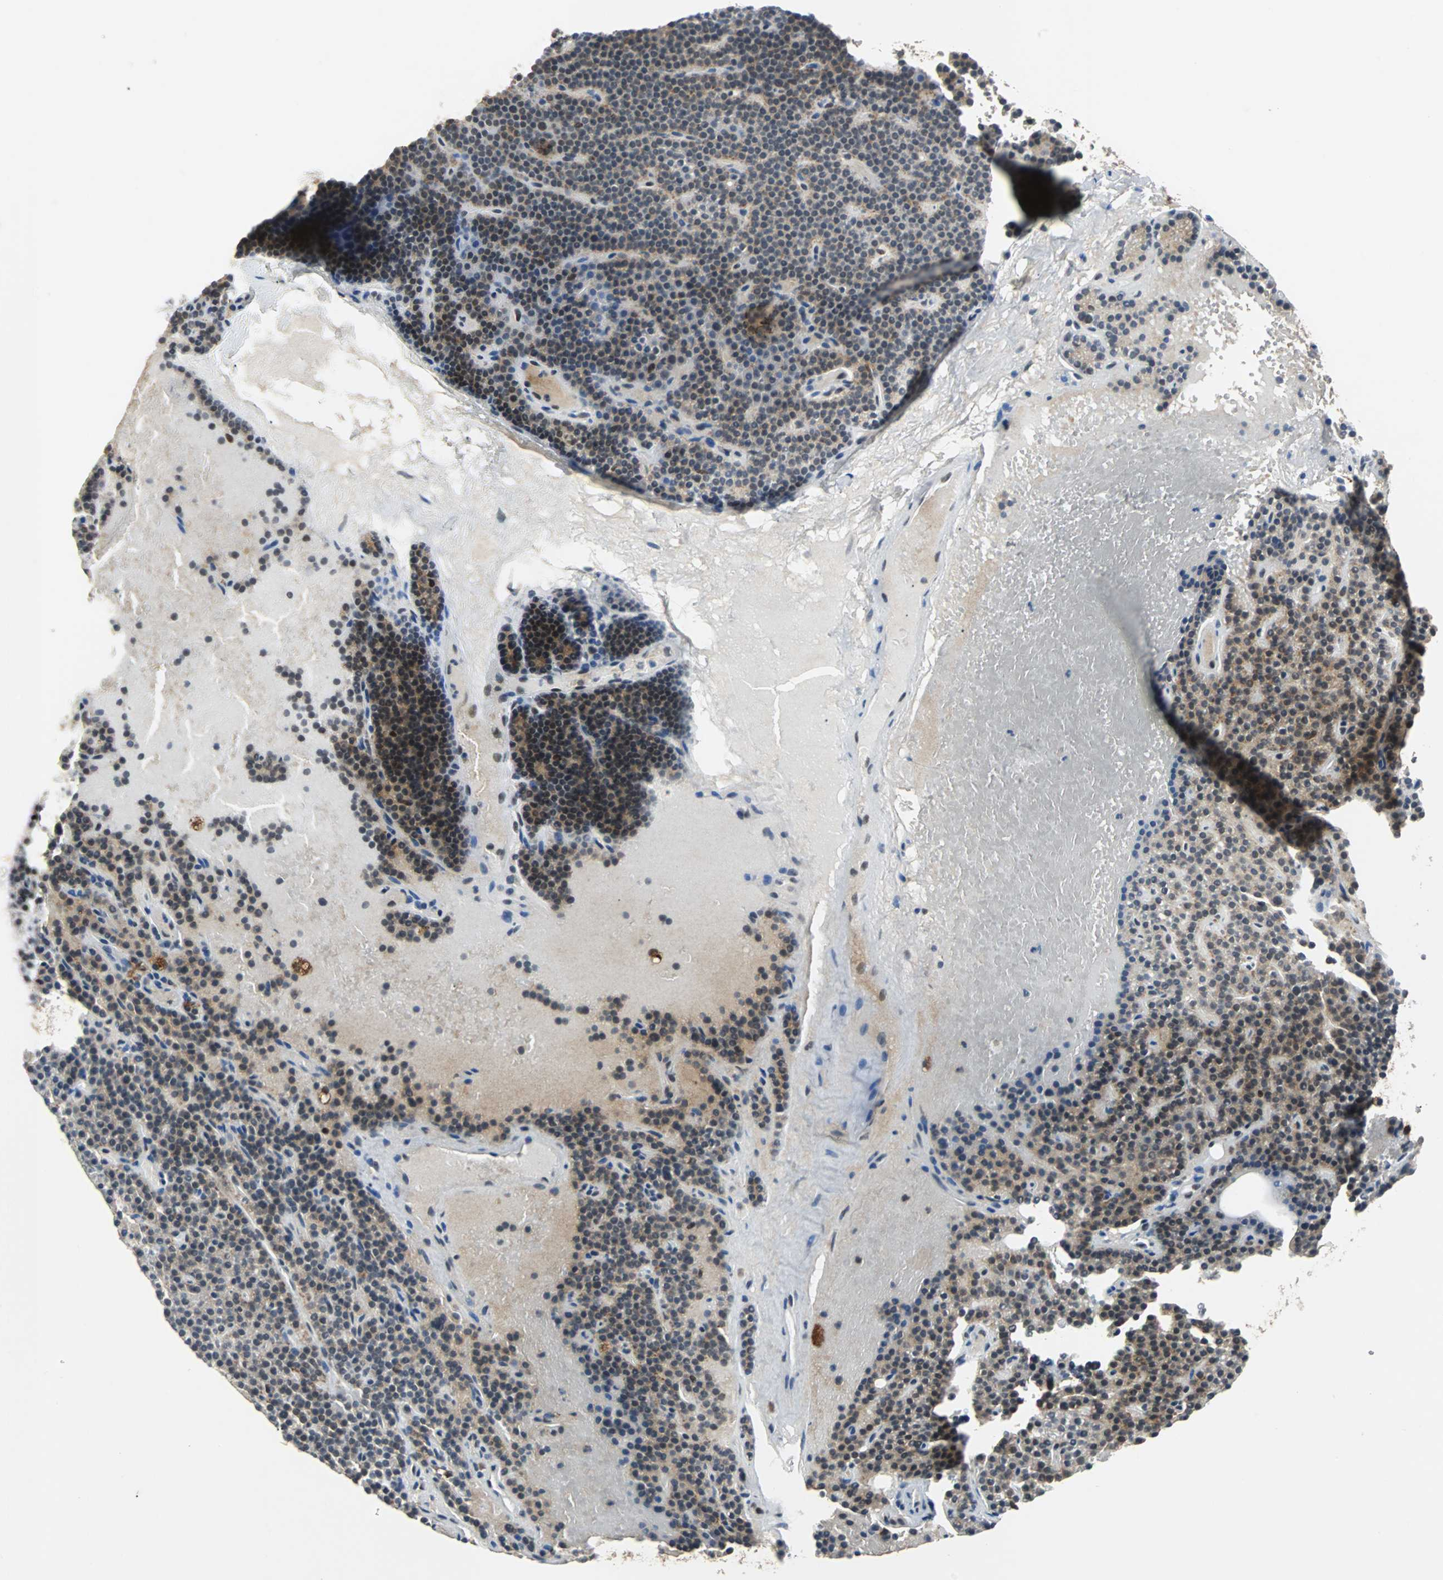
{"staining": {"intensity": "weak", "quantity": ">75%", "location": "cytoplasmic/membranous"}, "tissue": "parathyroid gland", "cell_type": "Glandular cells", "image_type": "normal", "snomed": [{"axis": "morphology", "description": "Normal tissue, NOS"}, {"axis": "topography", "description": "Parathyroid gland"}], "caption": "A brown stain labels weak cytoplasmic/membranous staining of a protein in glandular cells of normal parathyroid gland.", "gene": "HLX", "patient": {"sex": "male", "age": 66}}